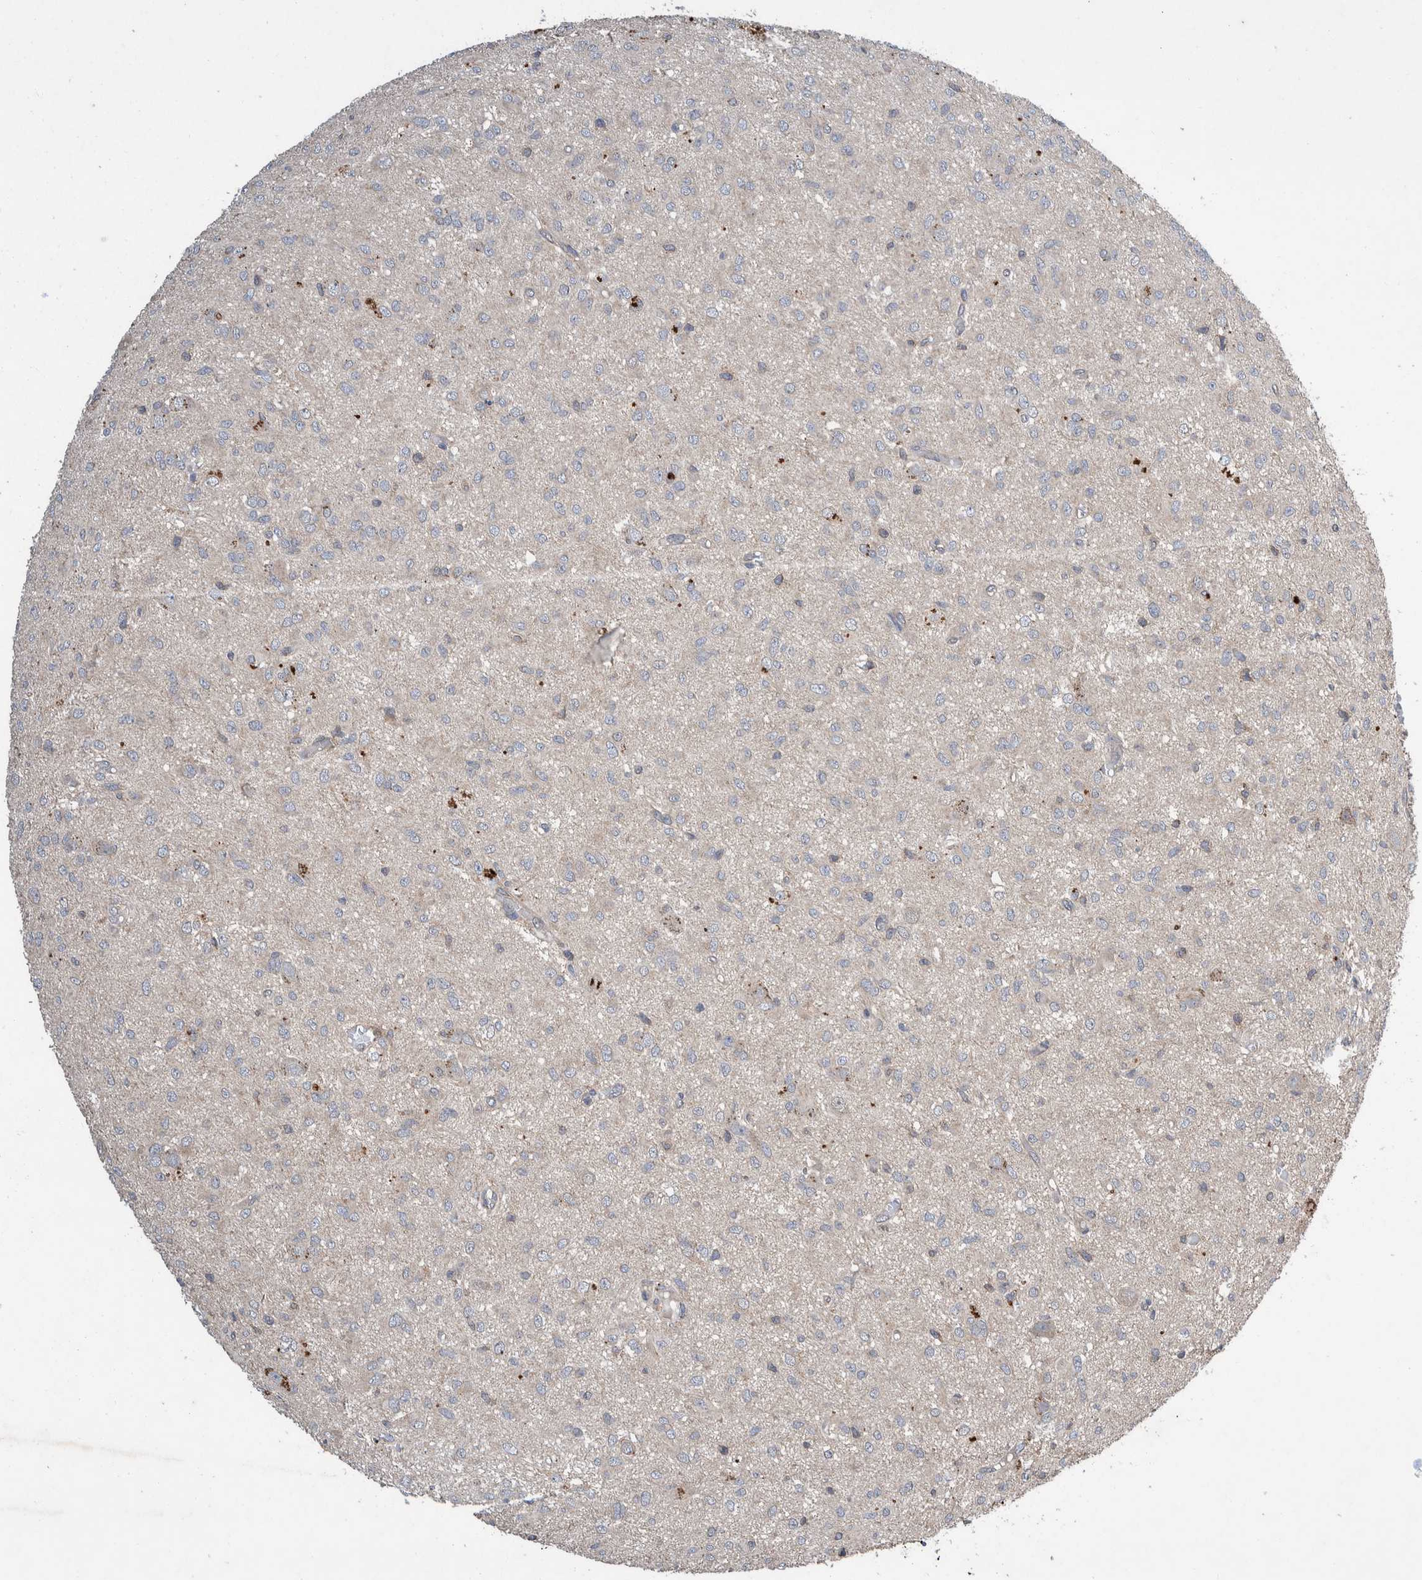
{"staining": {"intensity": "negative", "quantity": "none", "location": "none"}, "tissue": "glioma", "cell_type": "Tumor cells", "image_type": "cancer", "snomed": [{"axis": "morphology", "description": "Glioma, malignant, High grade"}, {"axis": "topography", "description": "Brain"}], "caption": "Immunohistochemistry of high-grade glioma (malignant) exhibits no staining in tumor cells.", "gene": "PLPBP", "patient": {"sex": "female", "age": 59}}